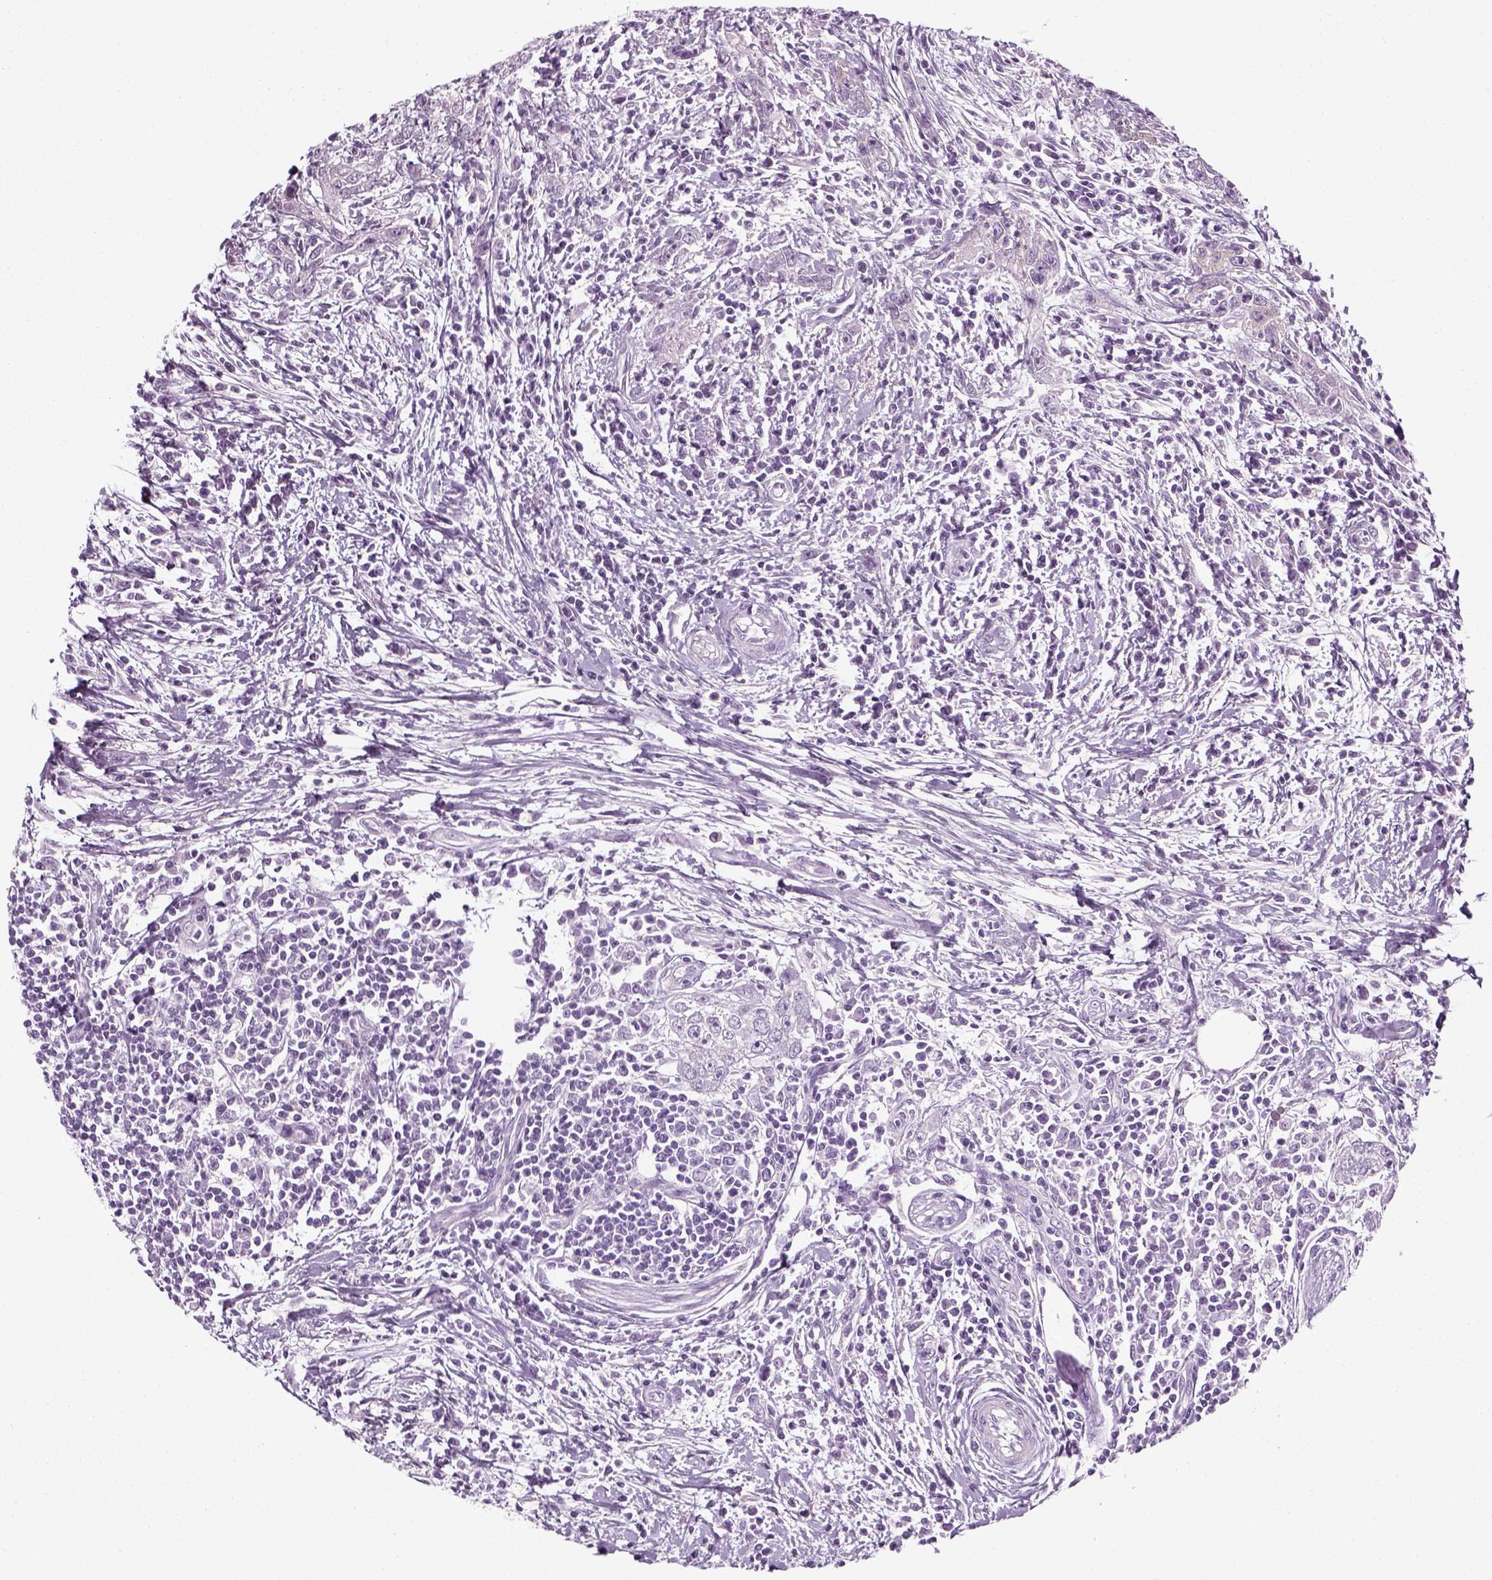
{"staining": {"intensity": "negative", "quantity": "none", "location": "none"}, "tissue": "urothelial cancer", "cell_type": "Tumor cells", "image_type": "cancer", "snomed": [{"axis": "morphology", "description": "Urothelial carcinoma, High grade"}, {"axis": "topography", "description": "Urinary bladder"}], "caption": "This is a photomicrograph of IHC staining of urothelial cancer, which shows no positivity in tumor cells.", "gene": "KRT75", "patient": {"sex": "male", "age": 83}}